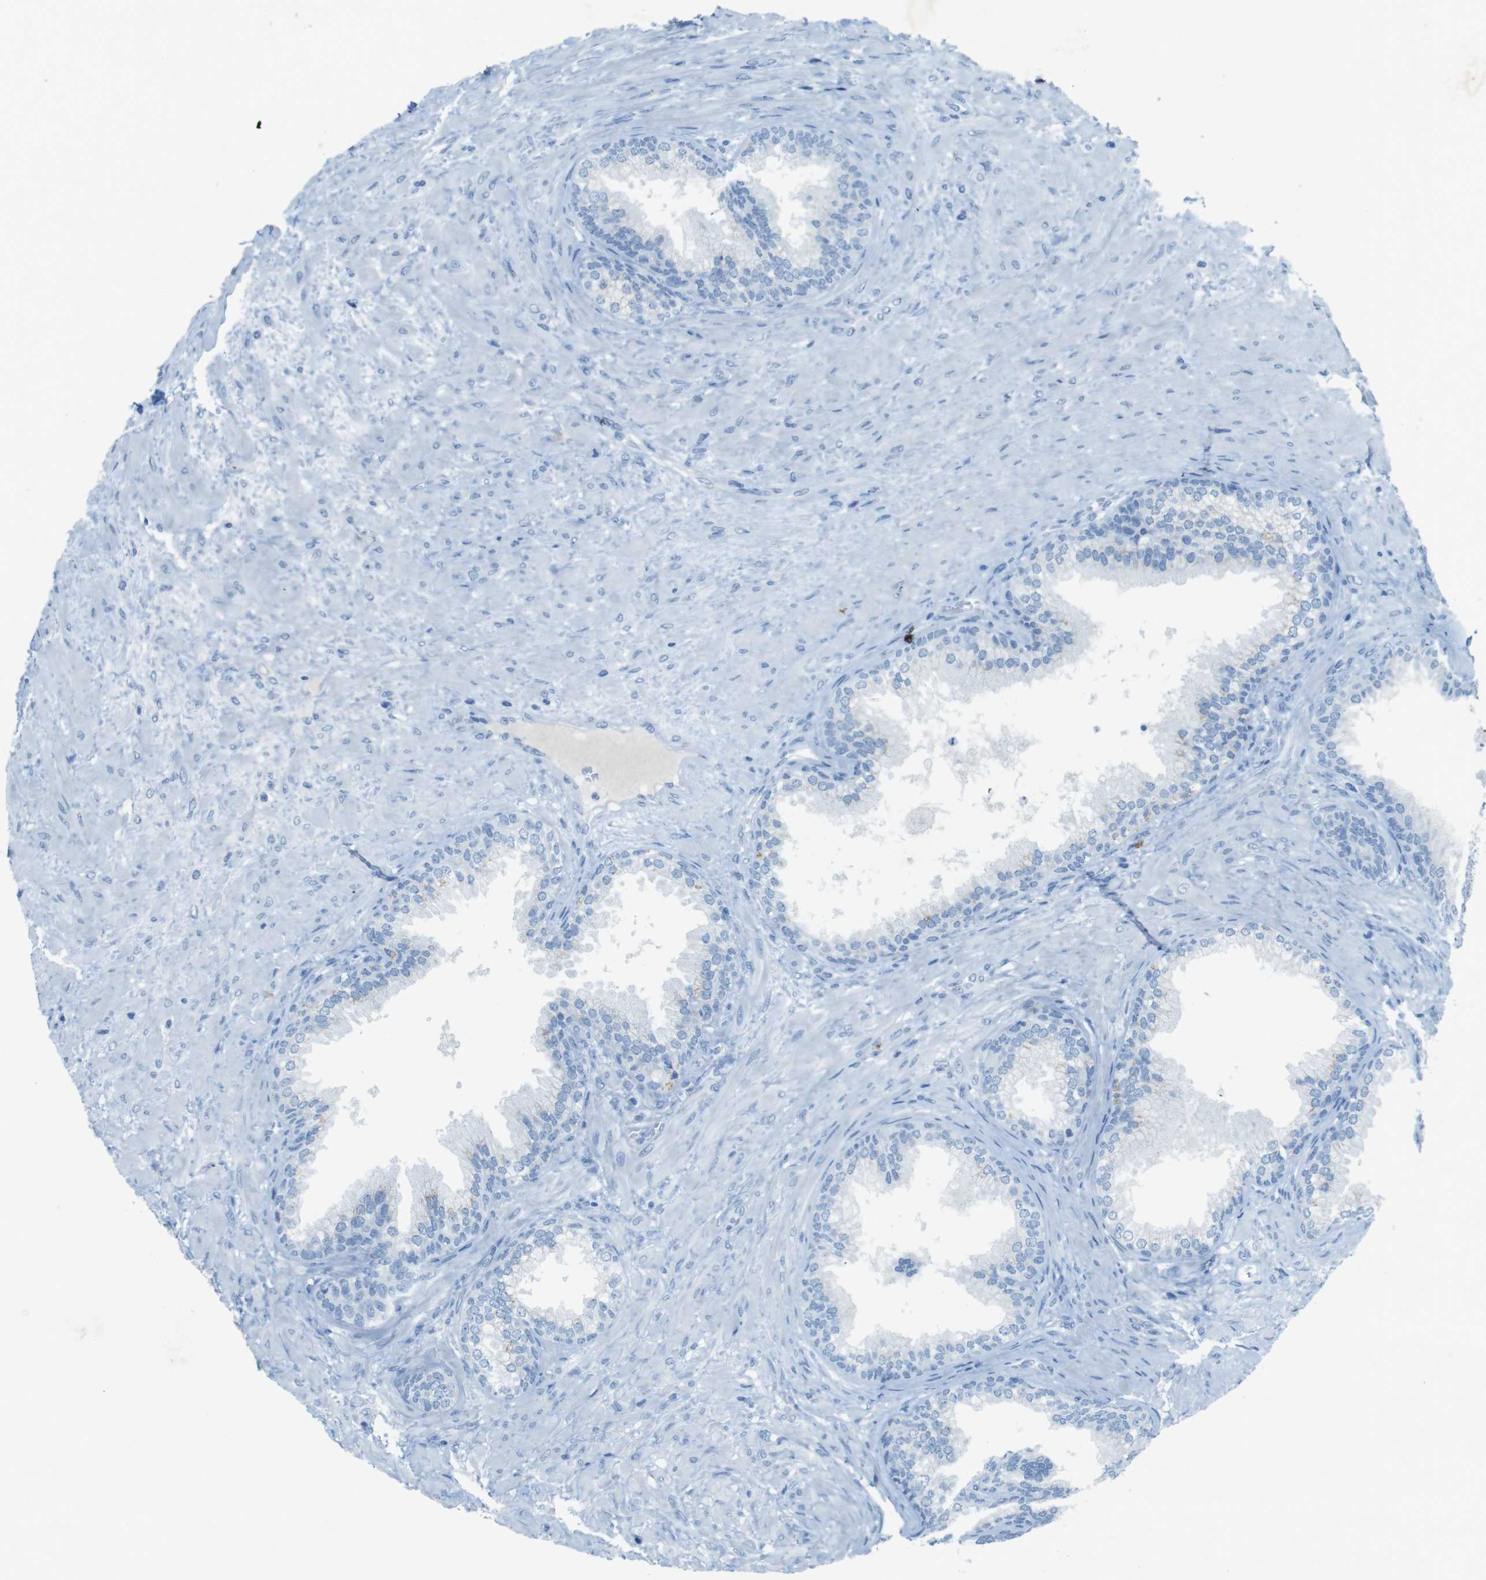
{"staining": {"intensity": "negative", "quantity": "none", "location": "none"}, "tissue": "prostate", "cell_type": "Glandular cells", "image_type": "normal", "snomed": [{"axis": "morphology", "description": "Normal tissue, NOS"}, {"axis": "topography", "description": "Prostate"}], "caption": "High magnification brightfield microscopy of normal prostate stained with DAB (3,3'-diaminobenzidine) (brown) and counterstained with hematoxylin (blue): glandular cells show no significant staining.", "gene": "CD320", "patient": {"sex": "male", "age": 76}}